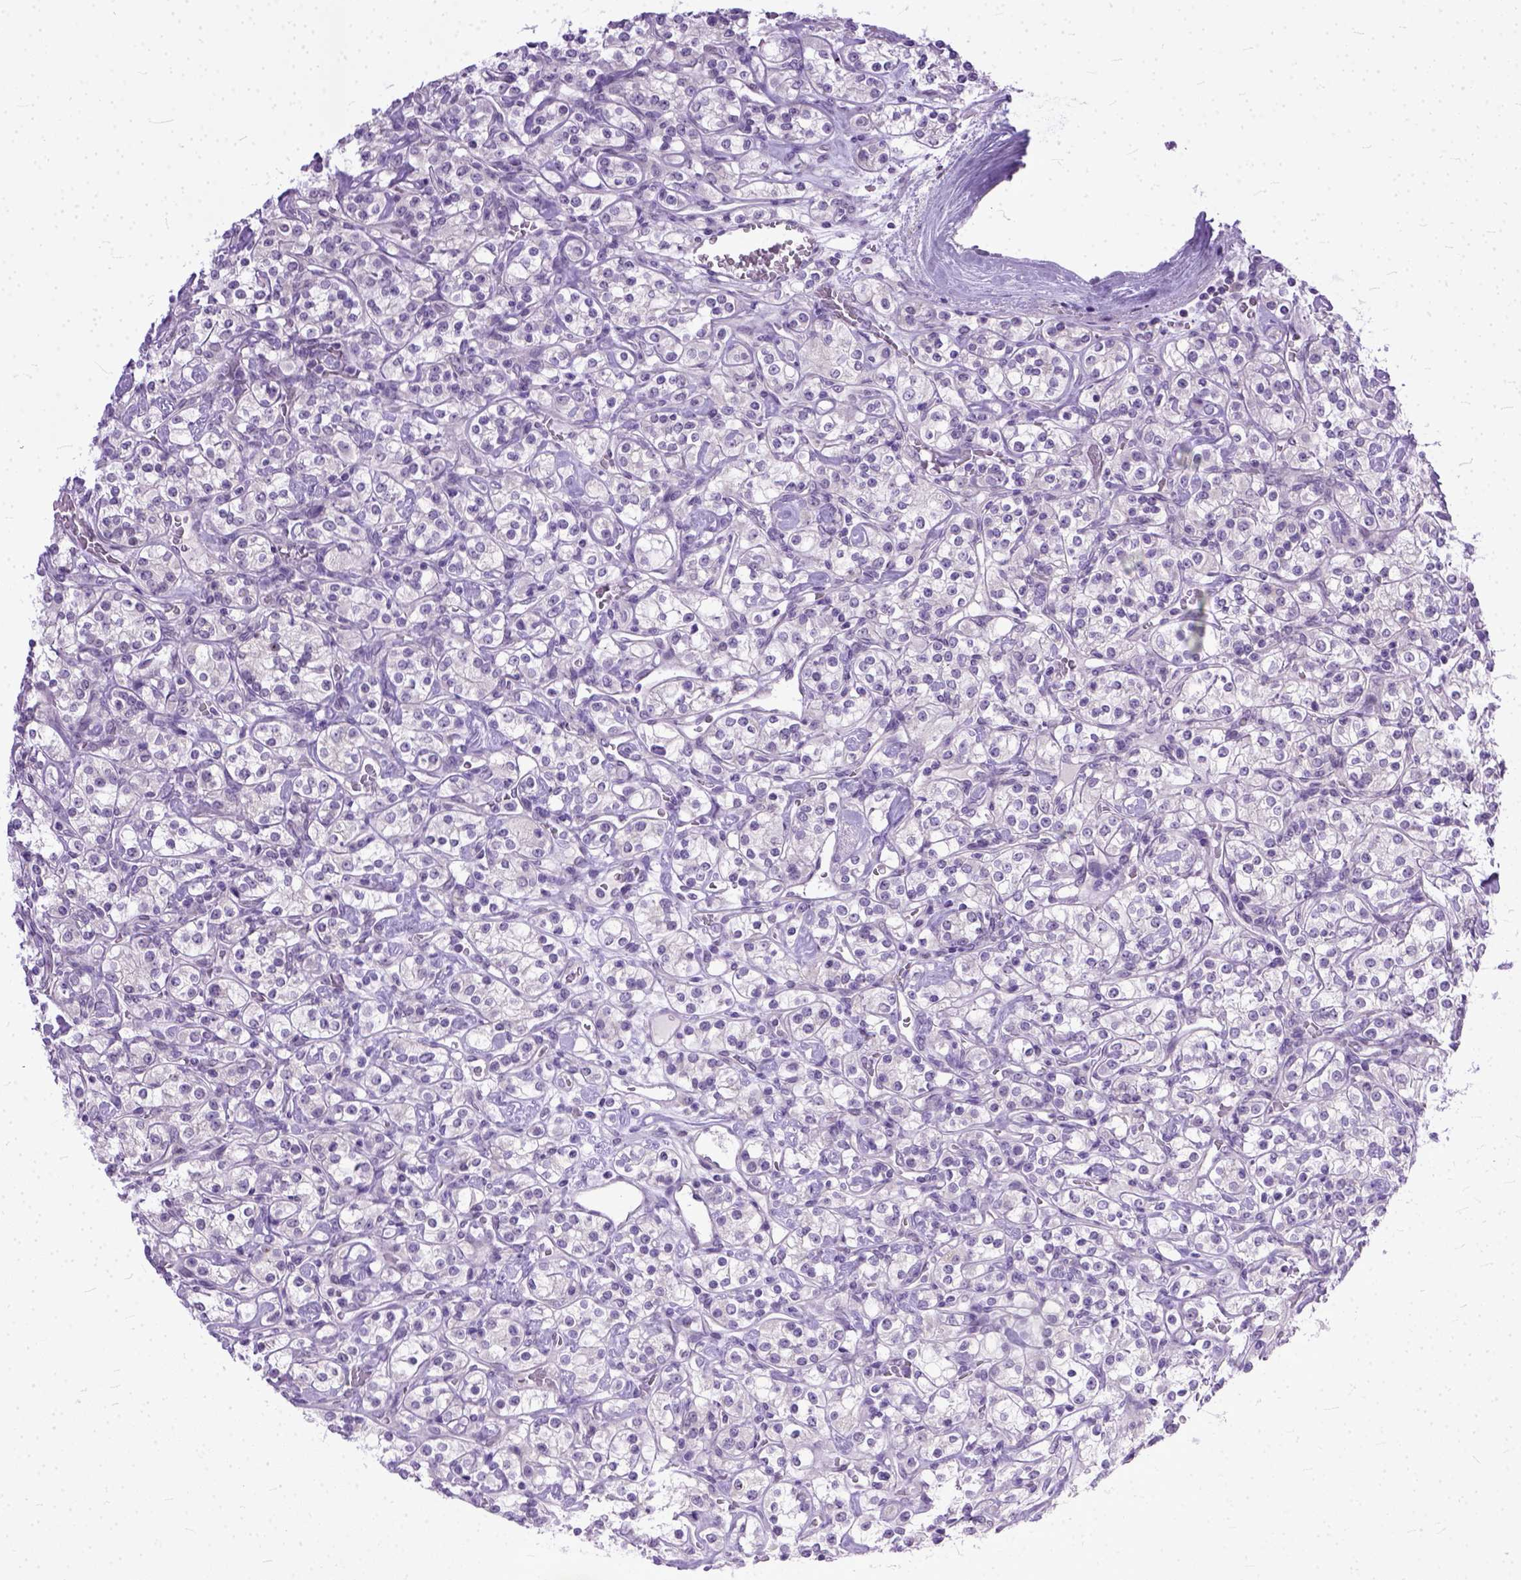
{"staining": {"intensity": "negative", "quantity": "none", "location": "none"}, "tissue": "renal cancer", "cell_type": "Tumor cells", "image_type": "cancer", "snomed": [{"axis": "morphology", "description": "Adenocarcinoma, NOS"}, {"axis": "topography", "description": "Kidney"}], "caption": "Image shows no significant protein expression in tumor cells of adenocarcinoma (renal). (DAB IHC with hematoxylin counter stain).", "gene": "TCEAL7", "patient": {"sex": "male", "age": 77}}